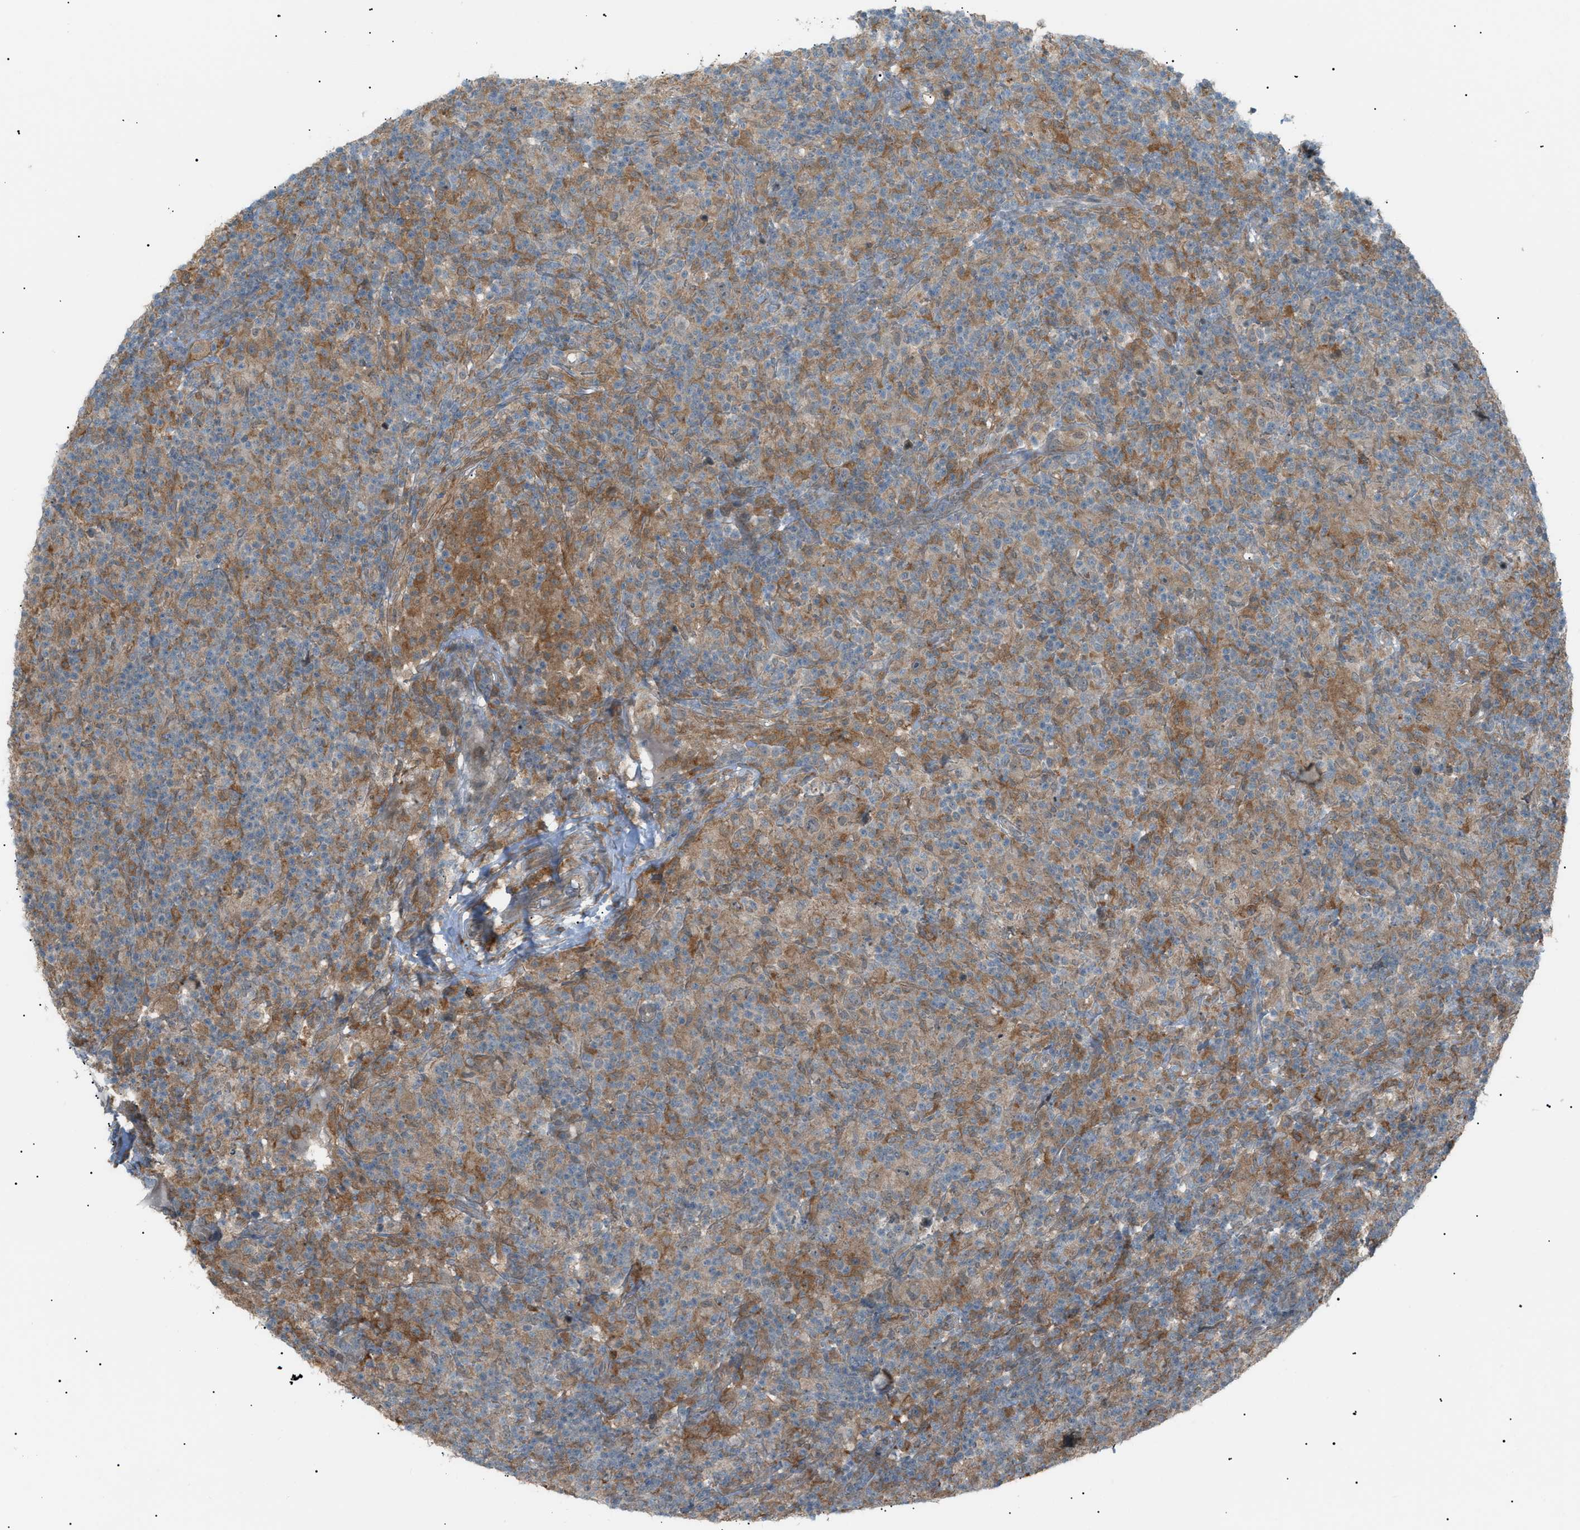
{"staining": {"intensity": "moderate", "quantity": "25%-75%", "location": "cytoplasmic/membranous,nuclear"}, "tissue": "lymphoma", "cell_type": "Tumor cells", "image_type": "cancer", "snomed": [{"axis": "morphology", "description": "Hodgkin's disease, NOS"}, {"axis": "topography", "description": "Lymph node"}], "caption": "Hodgkin's disease stained with DAB (3,3'-diaminobenzidine) immunohistochemistry (IHC) demonstrates medium levels of moderate cytoplasmic/membranous and nuclear expression in about 25%-75% of tumor cells. The staining is performed using DAB (3,3'-diaminobenzidine) brown chromogen to label protein expression. The nuclei are counter-stained blue using hematoxylin.", "gene": "LPIN2", "patient": {"sex": "male", "age": 70}}